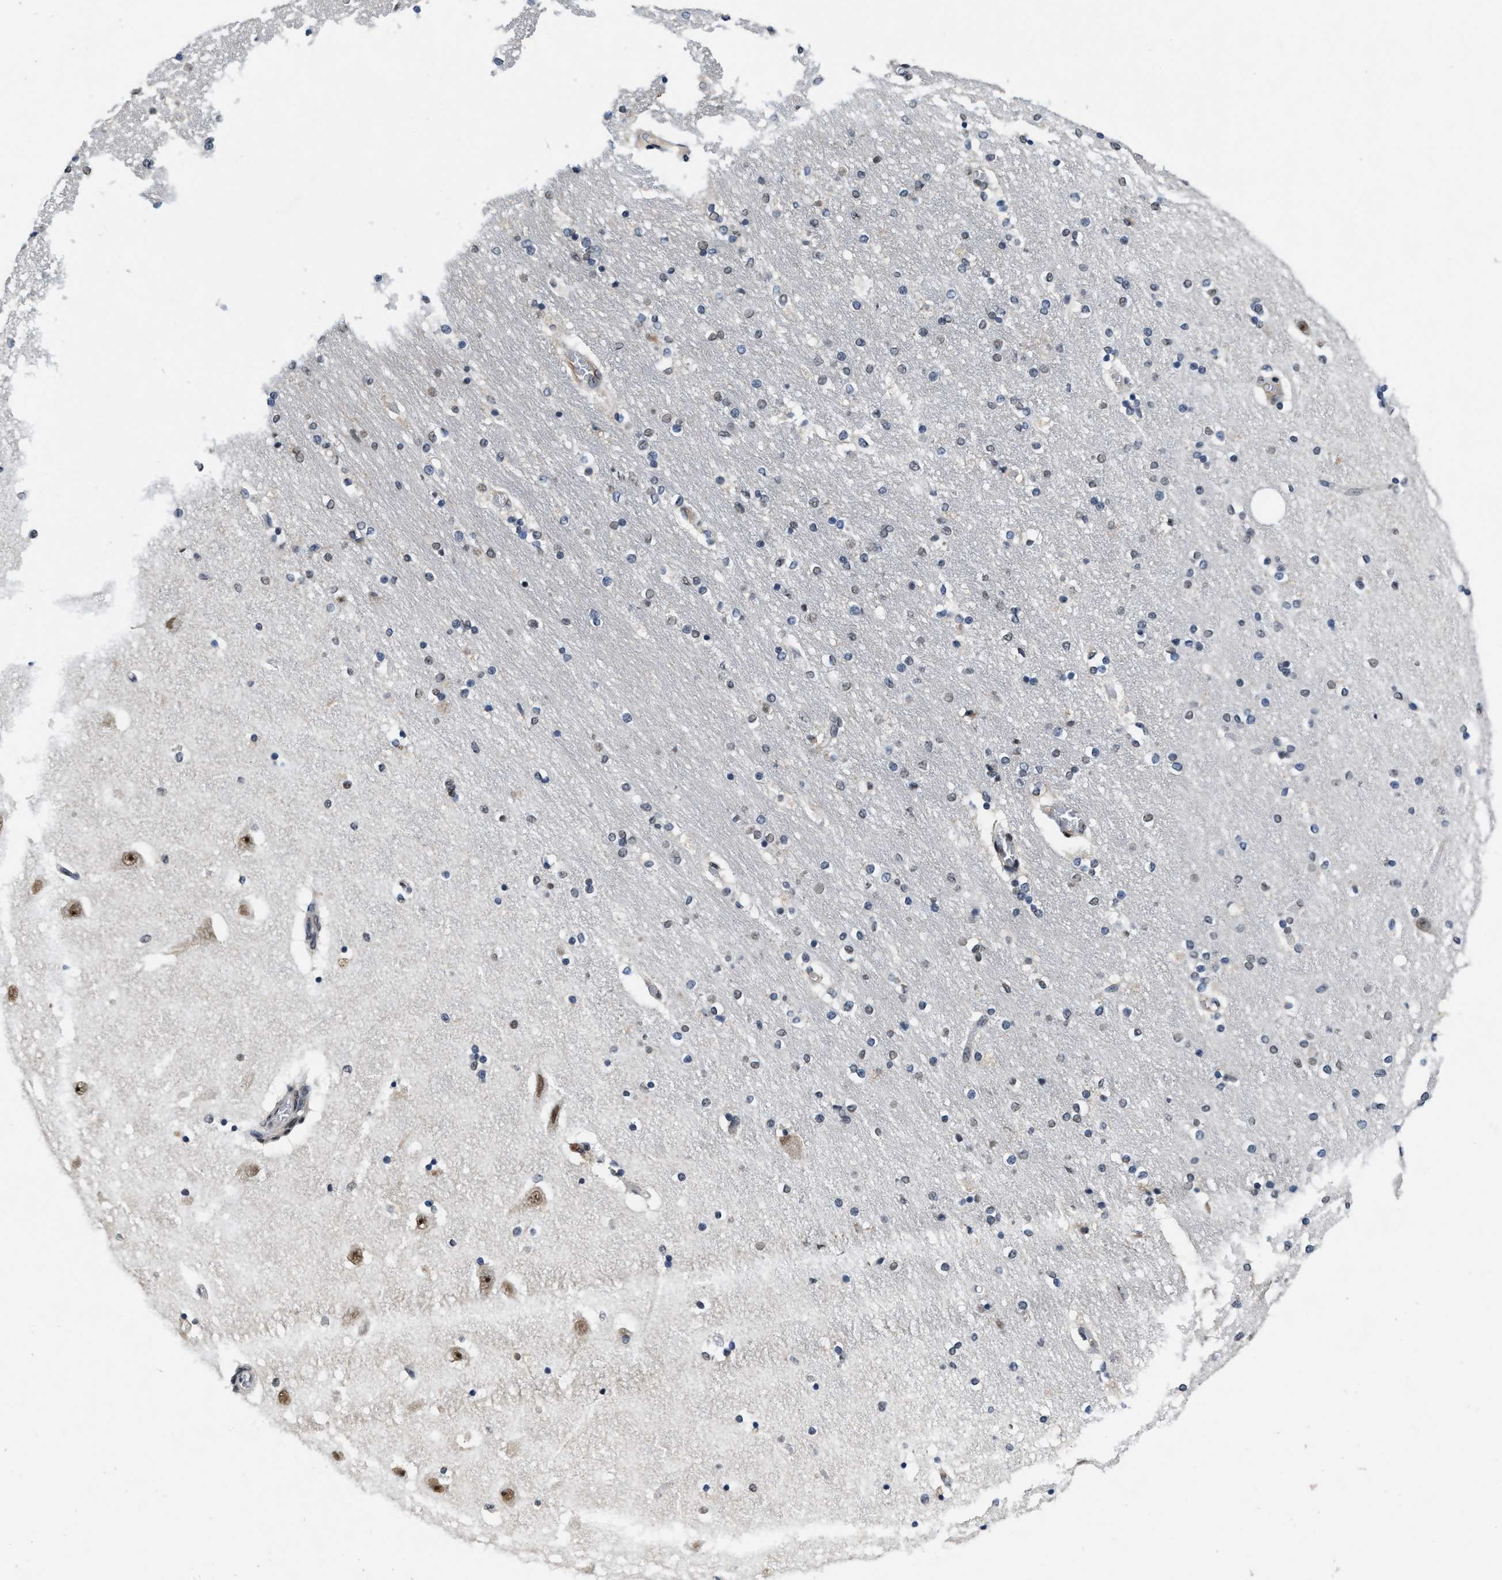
{"staining": {"intensity": "weak", "quantity": "<25%", "location": "nuclear"}, "tissue": "hippocampus", "cell_type": "Glial cells", "image_type": "normal", "snomed": [{"axis": "morphology", "description": "Normal tissue, NOS"}, {"axis": "topography", "description": "Hippocampus"}], "caption": "Human hippocampus stained for a protein using immunohistochemistry (IHC) exhibits no expression in glial cells.", "gene": "SUPT16H", "patient": {"sex": "female", "age": 54}}